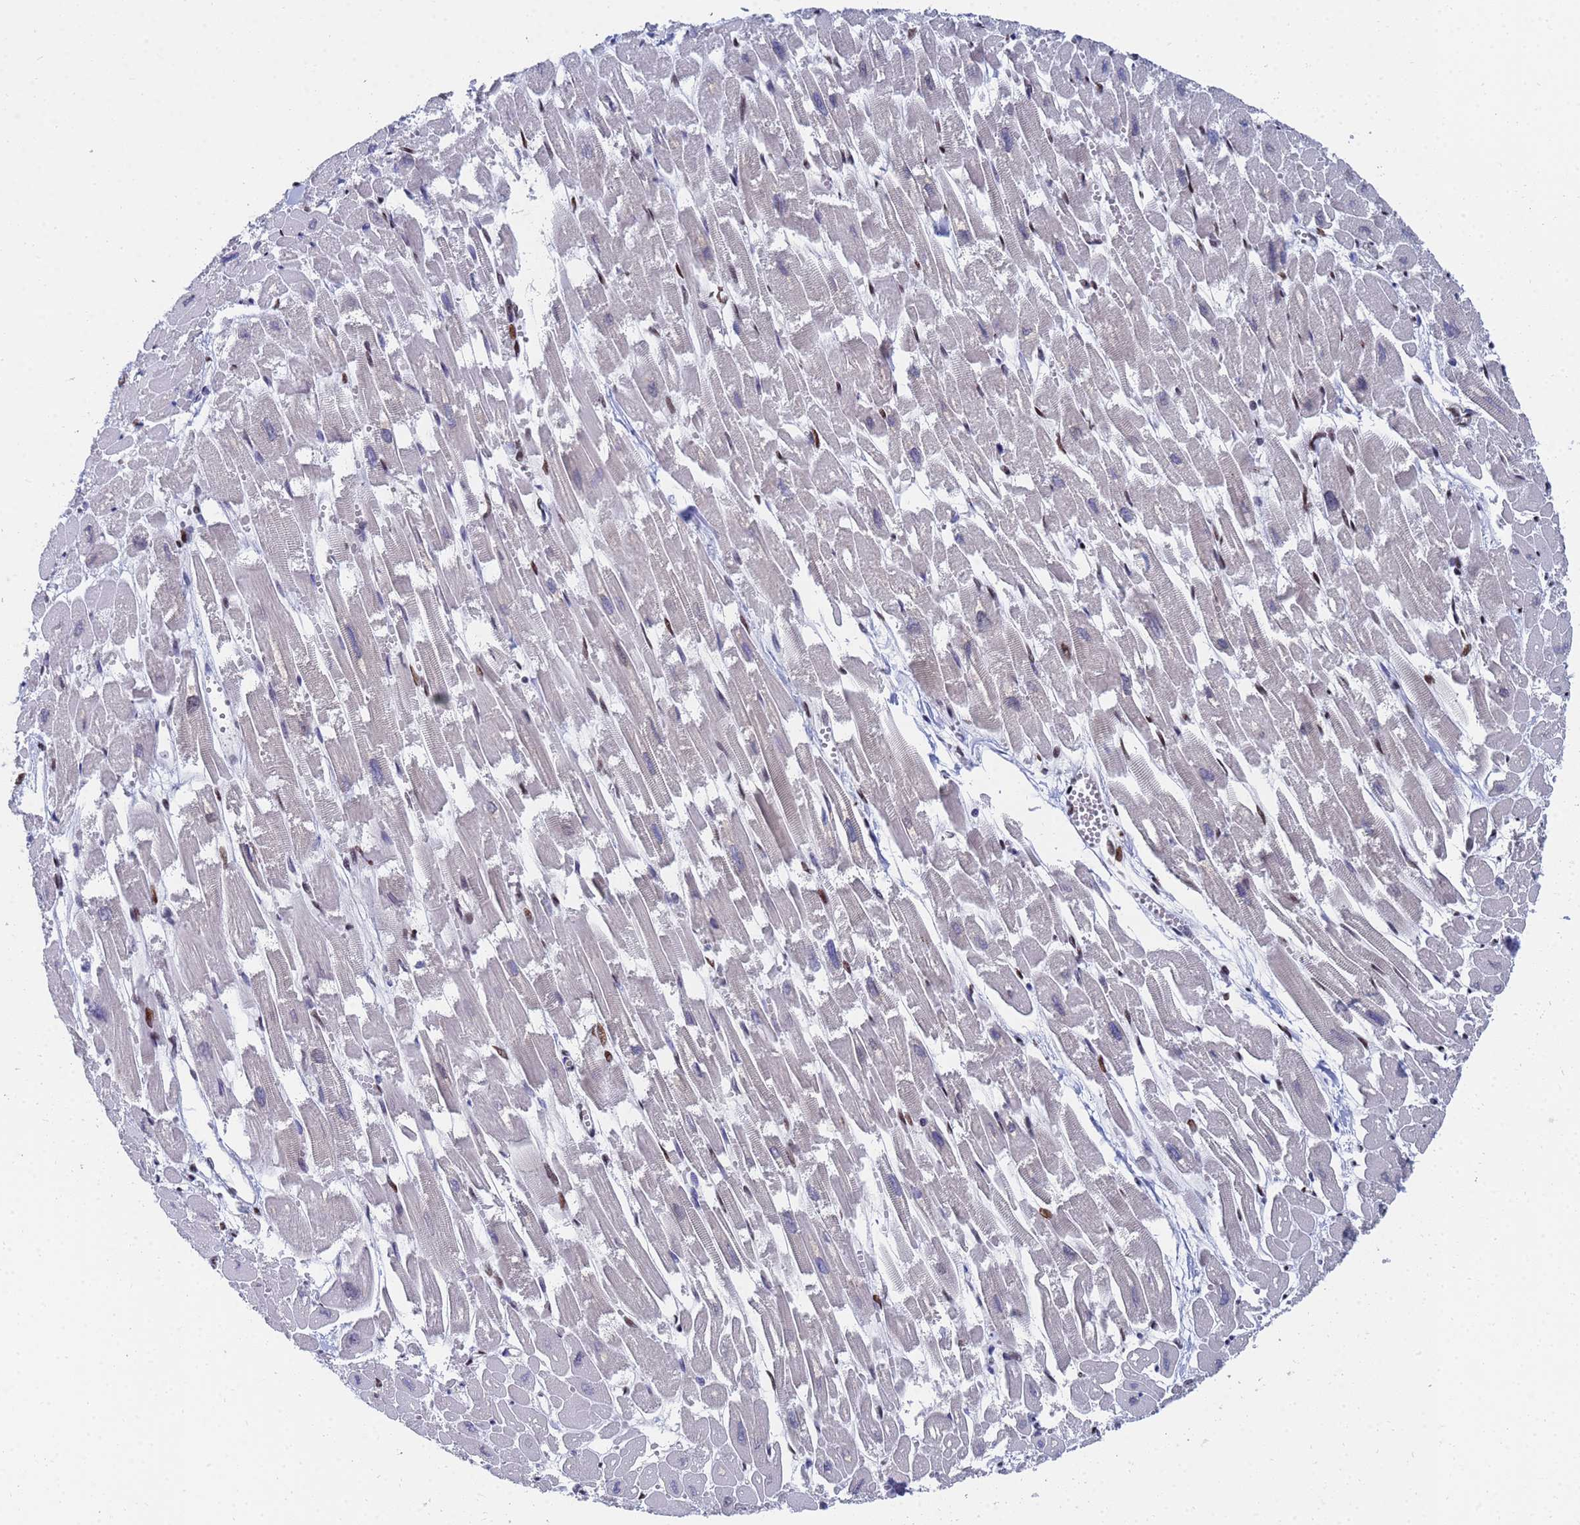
{"staining": {"intensity": "moderate", "quantity": "25%-75%", "location": "nuclear"}, "tissue": "heart muscle", "cell_type": "Cardiomyocytes", "image_type": "normal", "snomed": [{"axis": "morphology", "description": "Normal tissue, NOS"}, {"axis": "topography", "description": "Heart"}], "caption": "Immunohistochemistry (IHC) (DAB) staining of benign heart muscle demonstrates moderate nuclear protein expression in about 25%-75% of cardiomyocytes. (brown staining indicates protein expression, while blue staining denotes nuclei).", "gene": "AP5Z1", "patient": {"sex": "male", "age": 54}}